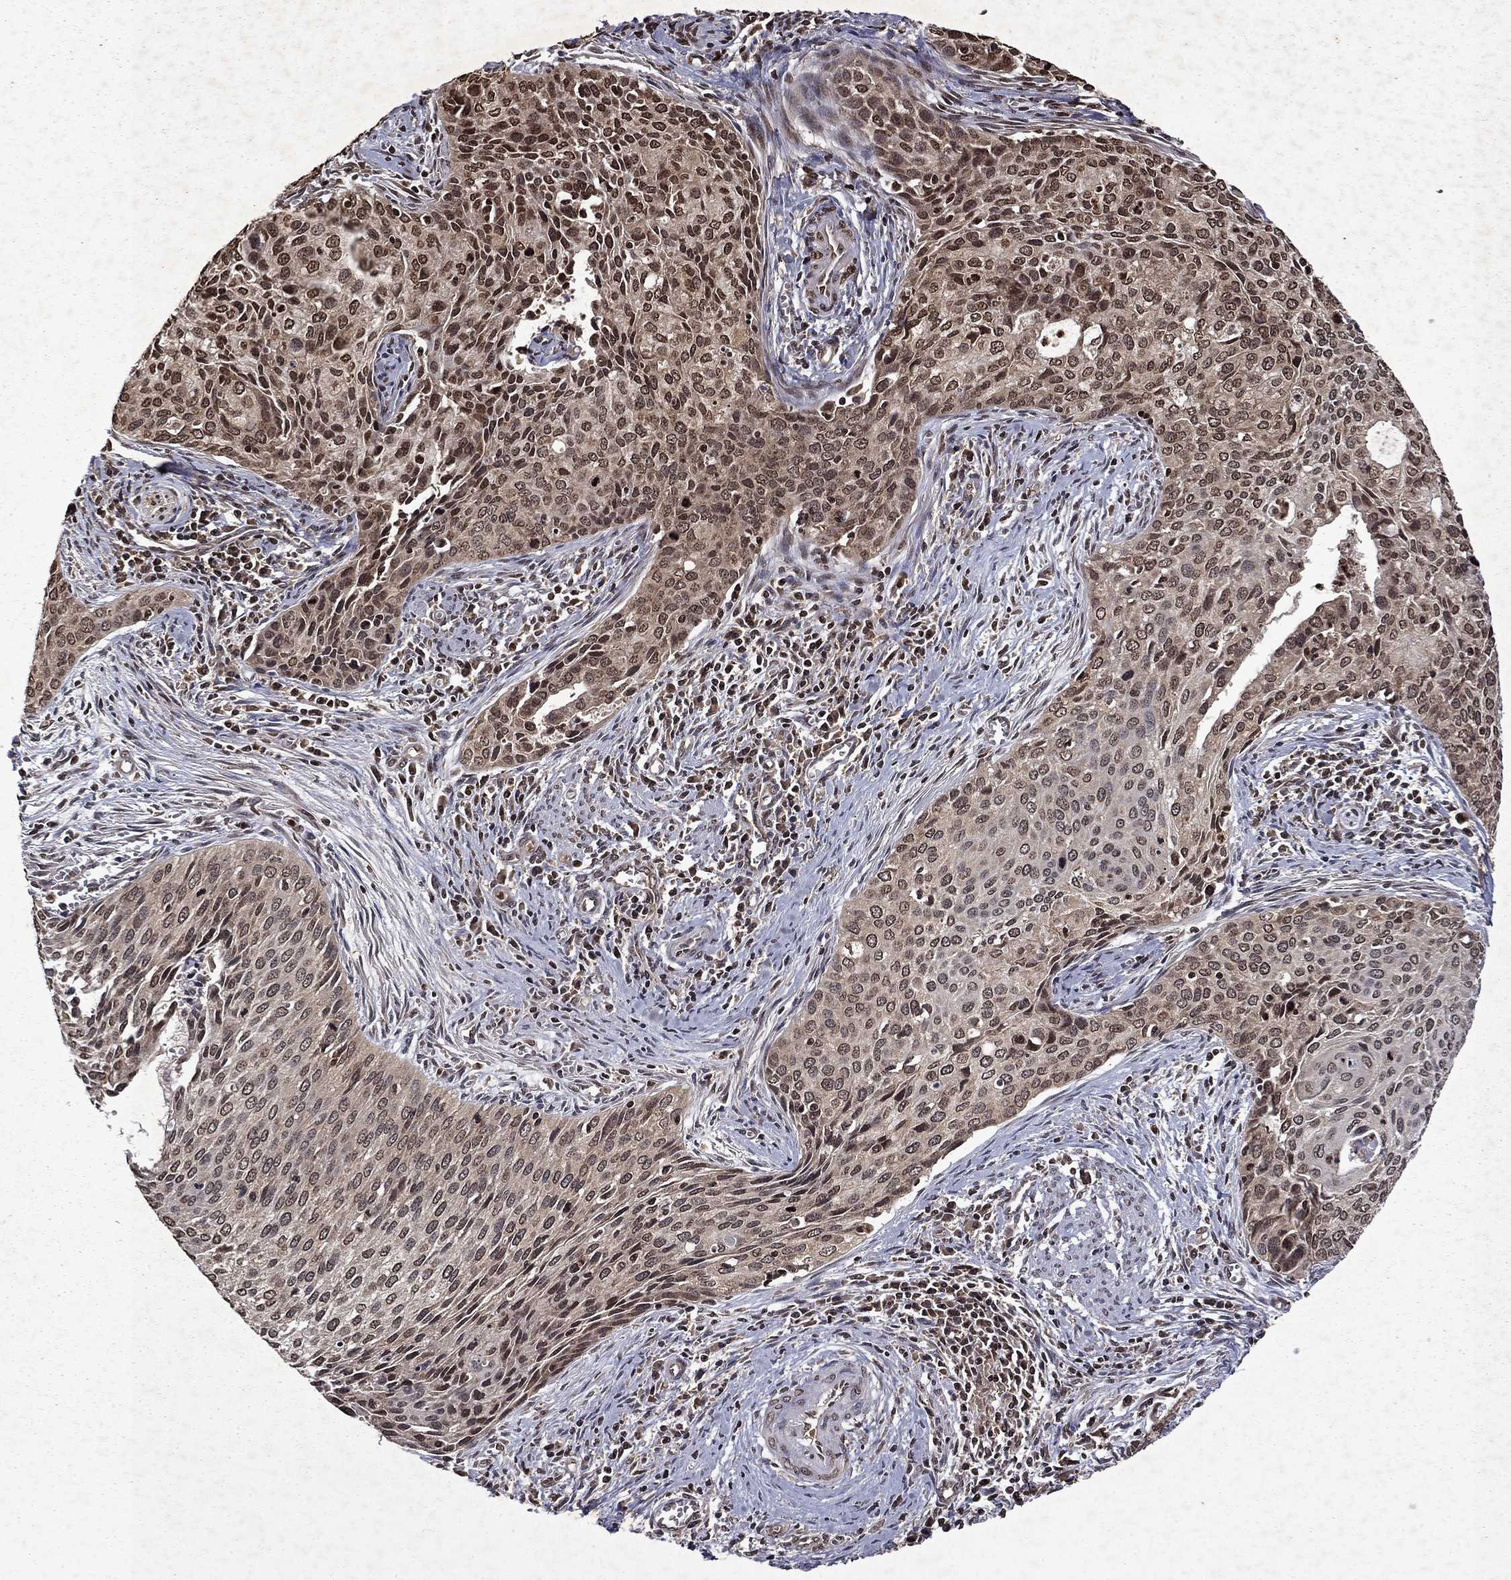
{"staining": {"intensity": "moderate", "quantity": "25%-75%", "location": "nuclear"}, "tissue": "cervical cancer", "cell_type": "Tumor cells", "image_type": "cancer", "snomed": [{"axis": "morphology", "description": "Squamous cell carcinoma, NOS"}, {"axis": "topography", "description": "Cervix"}], "caption": "Cervical cancer (squamous cell carcinoma) tissue demonstrates moderate nuclear staining in approximately 25%-75% of tumor cells, visualized by immunohistochemistry. (Brightfield microscopy of DAB IHC at high magnification).", "gene": "PIN4", "patient": {"sex": "female", "age": 29}}